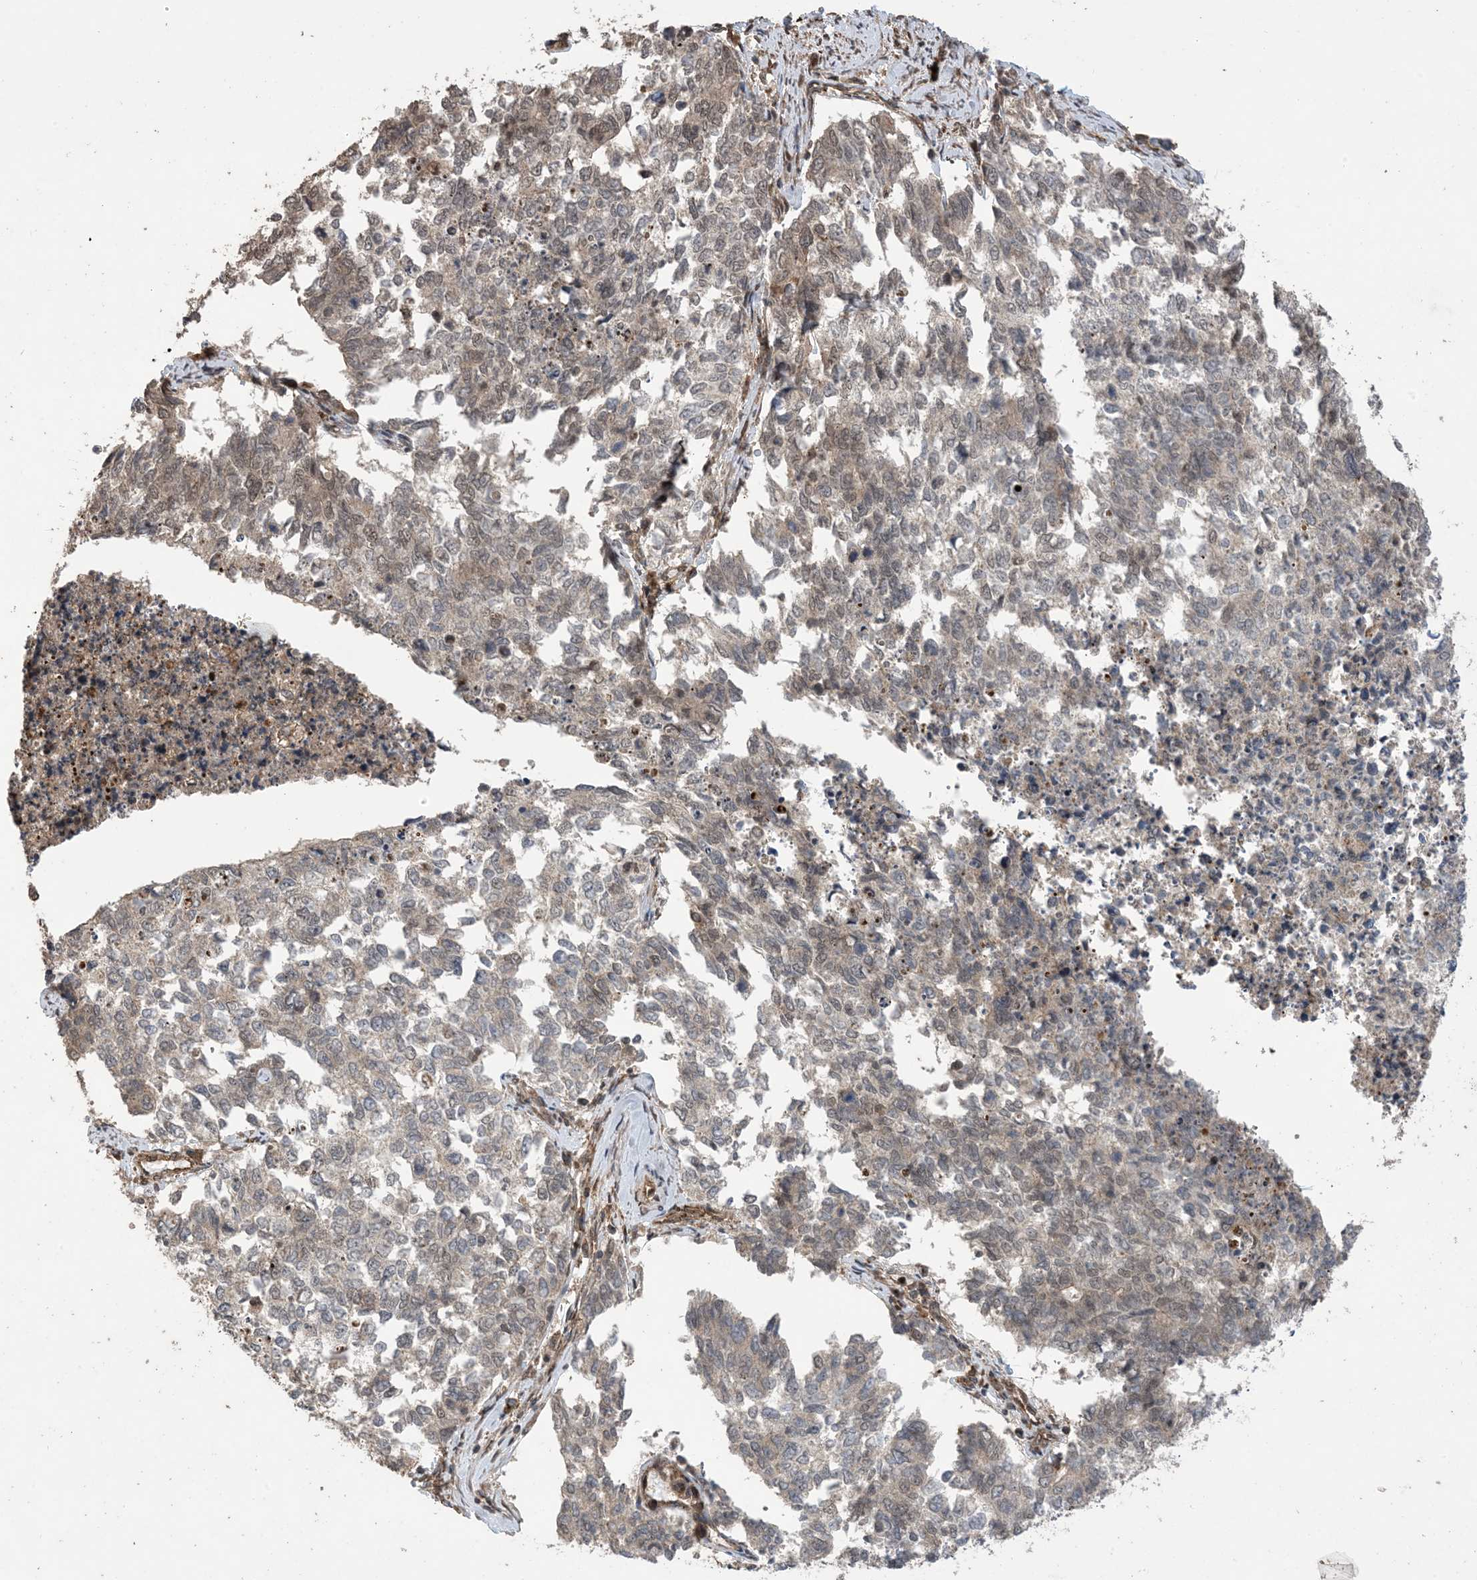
{"staining": {"intensity": "weak", "quantity": "25%-75%", "location": "cytoplasmic/membranous,nuclear"}, "tissue": "cervical cancer", "cell_type": "Tumor cells", "image_type": "cancer", "snomed": [{"axis": "morphology", "description": "Squamous cell carcinoma, NOS"}, {"axis": "topography", "description": "Cervix"}], "caption": "Squamous cell carcinoma (cervical) stained with immunohistochemistry (IHC) exhibits weak cytoplasmic/membranous and nuclear staining in approximately 25%-75% of tumor cells.", "gene": "ZNF511", "patient": {"sex": "female", "age": 63}}